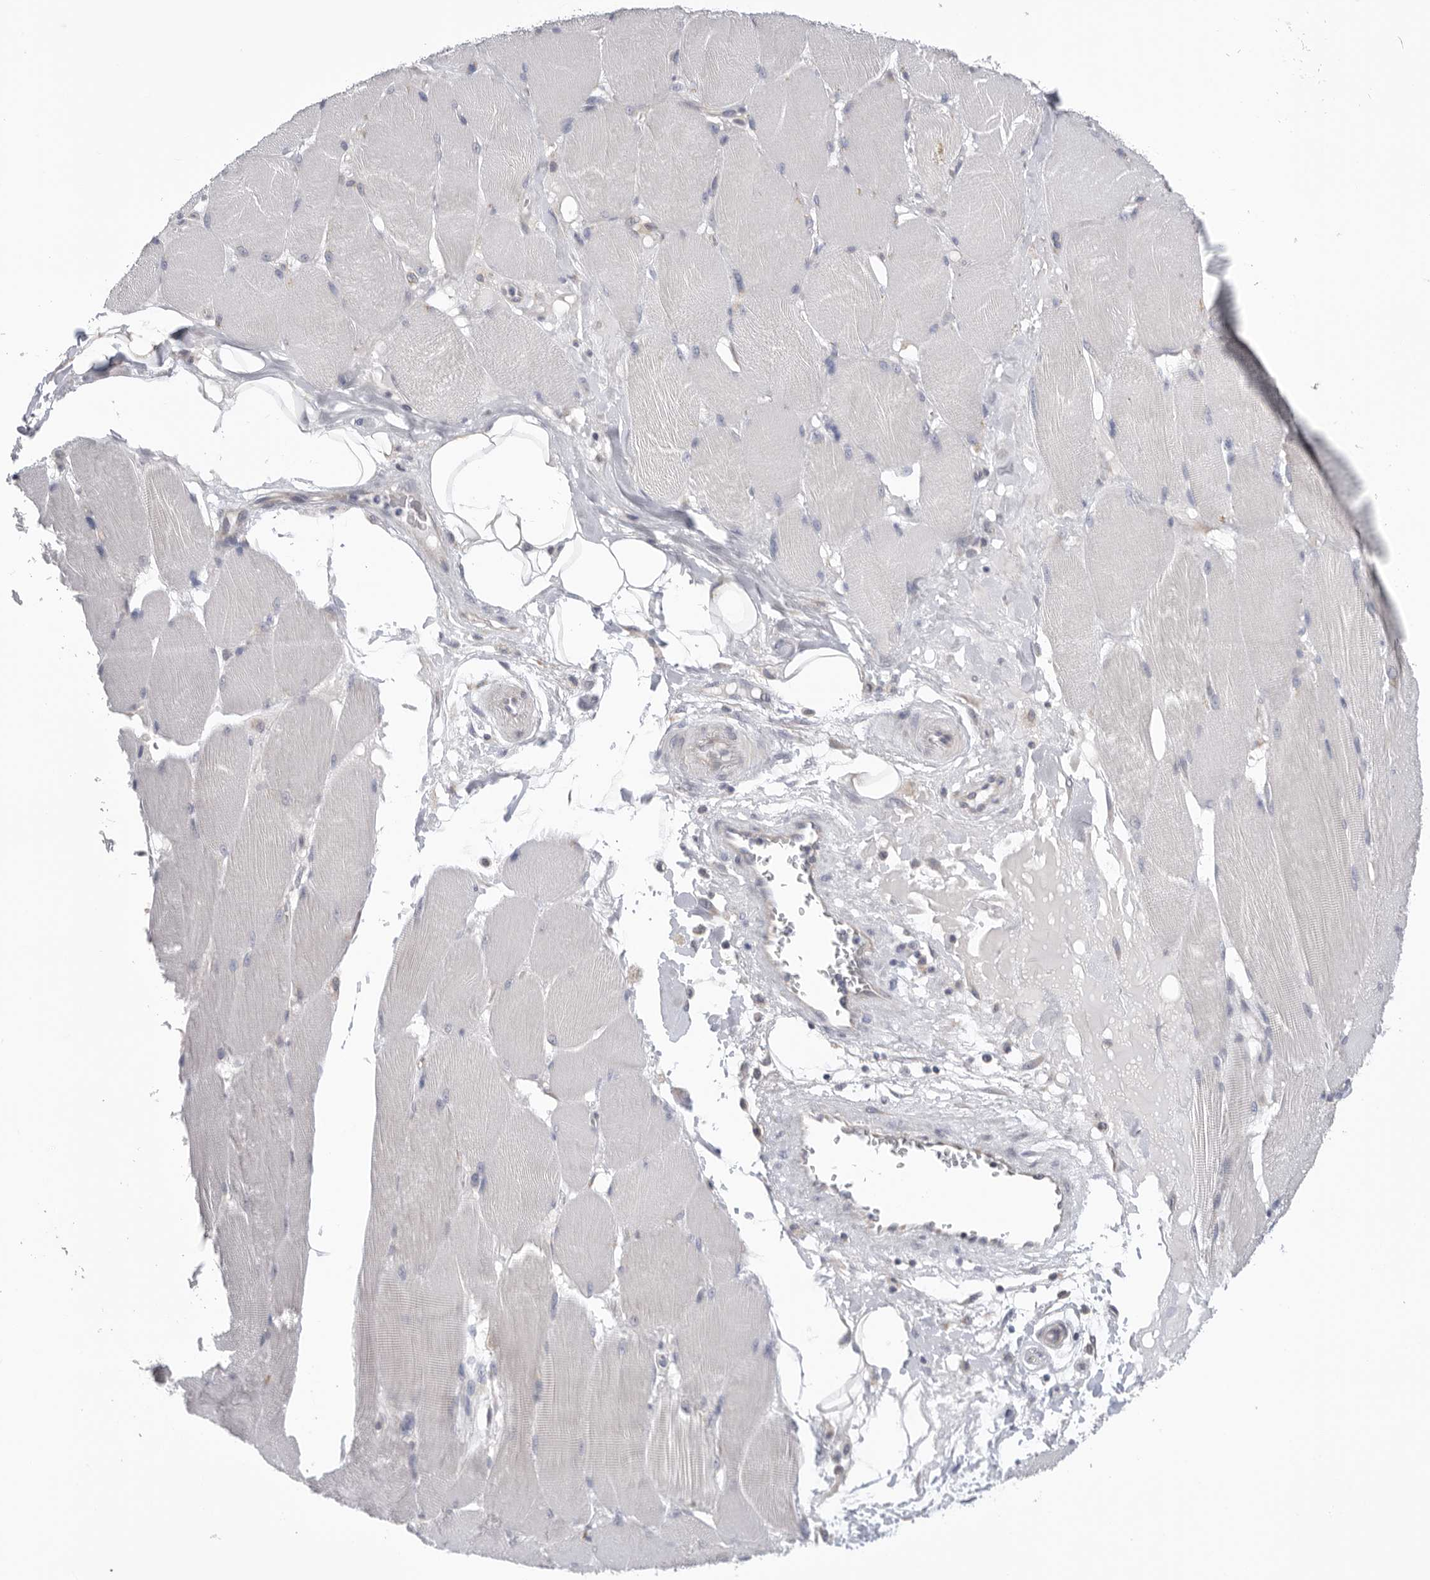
{"staining": {"intensity": "negative", "quantity": "none", "location": "none"}, "tissue": "skeletal muscle", "cell_type": "Myocytes", "image_type": "normal", "snomed": [{"axis": "morphology", "description": "Normal tissue, NOS"}, {"axis": "topography", "description": "Skin"}, {"axis": "topography", "description": "Skeletal muscle"}], "caption": "Immunohistochemistry photomicrograph of unremarkable skeletal muscle: human skeletal muscle stained with DAB exhibits no significant protein staining in myocytes.", "gene": "MTFR1L", "patient": {"sex": "male", "age": 83}}